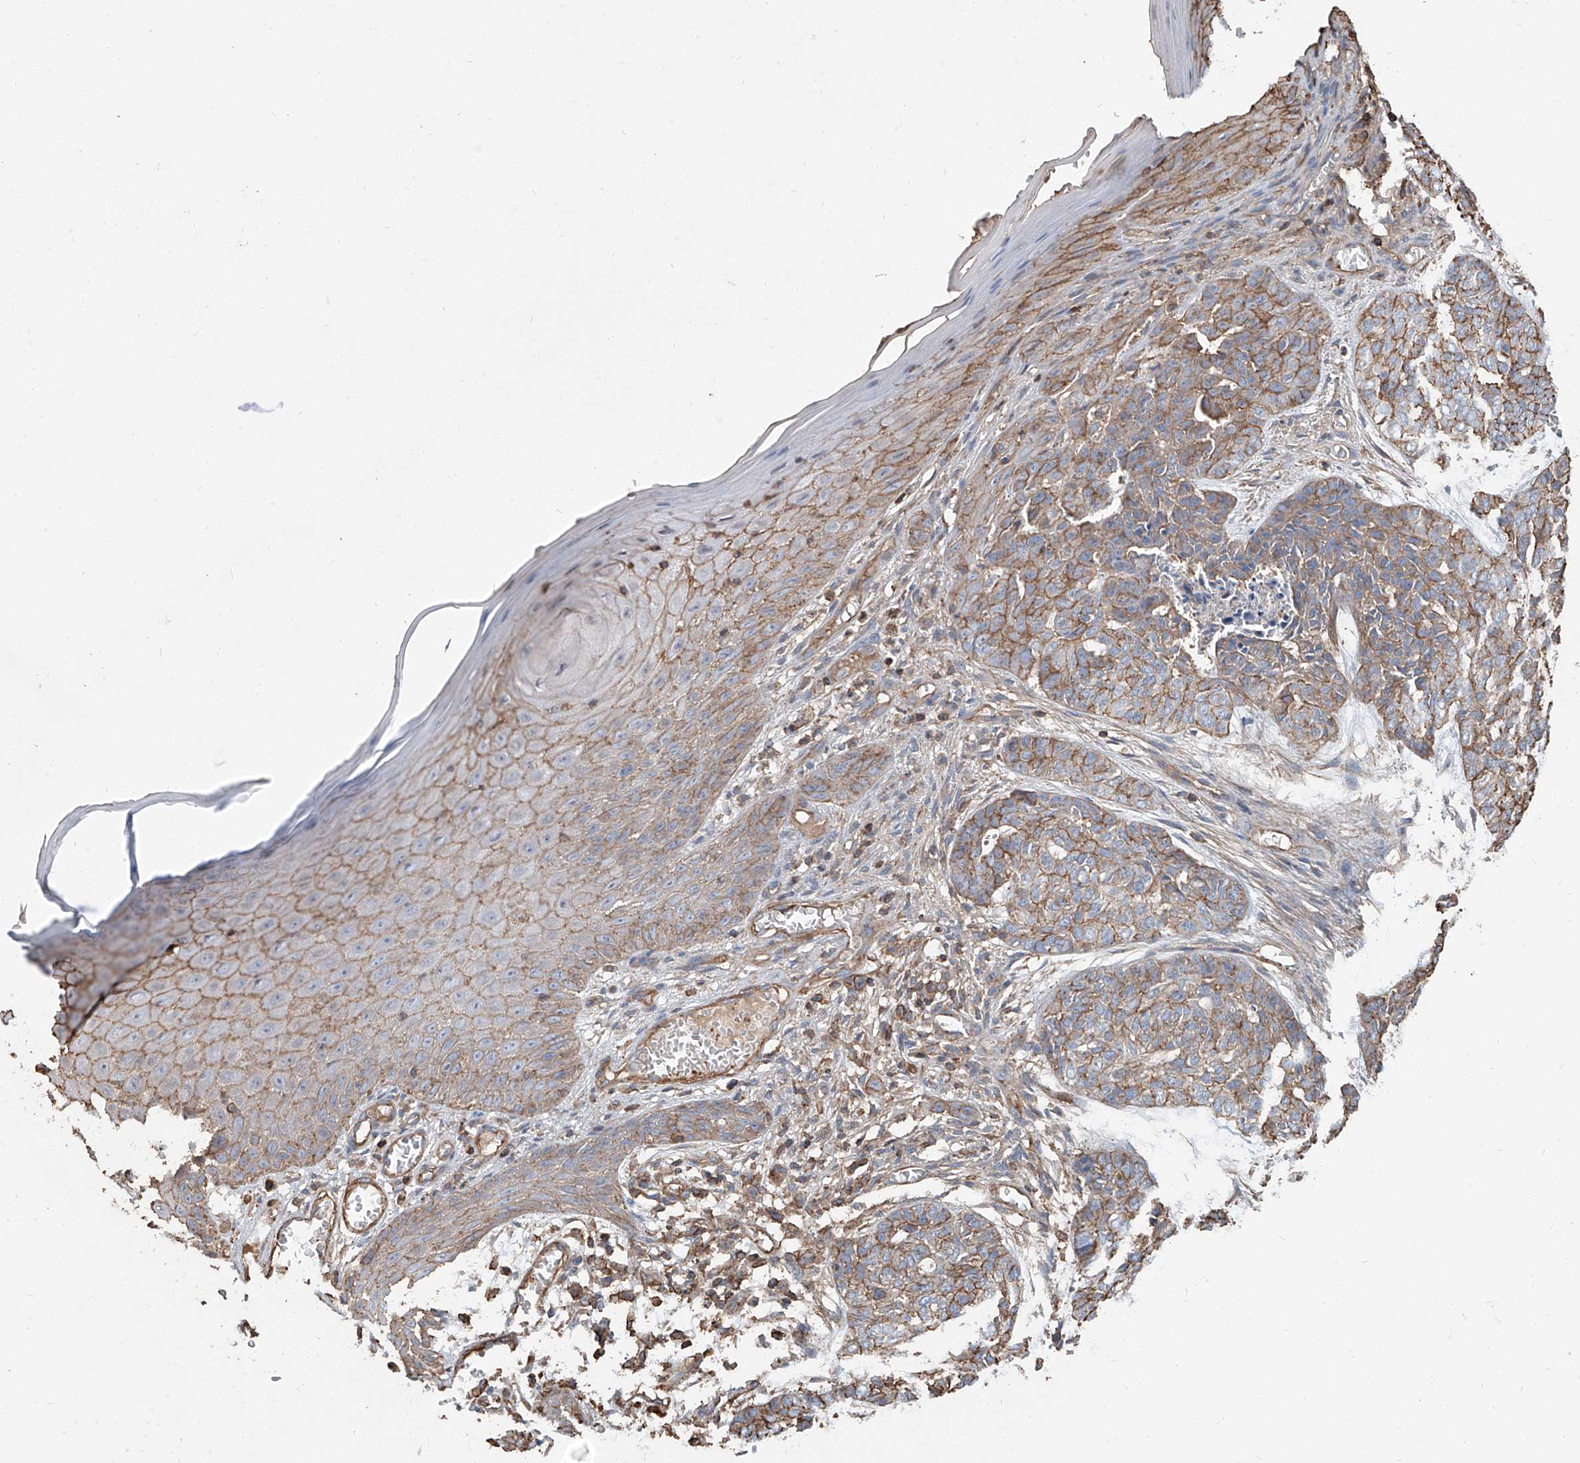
{"staining": {"intensity": "moderate", "quantity": "25%-75%", "location": "cytoplasmic/membranous"}, "tissue": "skin cancer", "cell_type": "Tumor cells", "image_type": "cancer", "snomed": [{"axis": "morphology", "description": "Basal cell carcinoma"}, {"axis": "topography", "description": "Skin"}], "caption": "Human skin cancer (basal cell carcinoma) stained for a protein (brown) reveals moderate cytoplasmic/membranous positive expression in approximately 25%-75% of tumor cells.", "gene": "PIEZO2", "patient": {"sex": "female", "age": 64}}